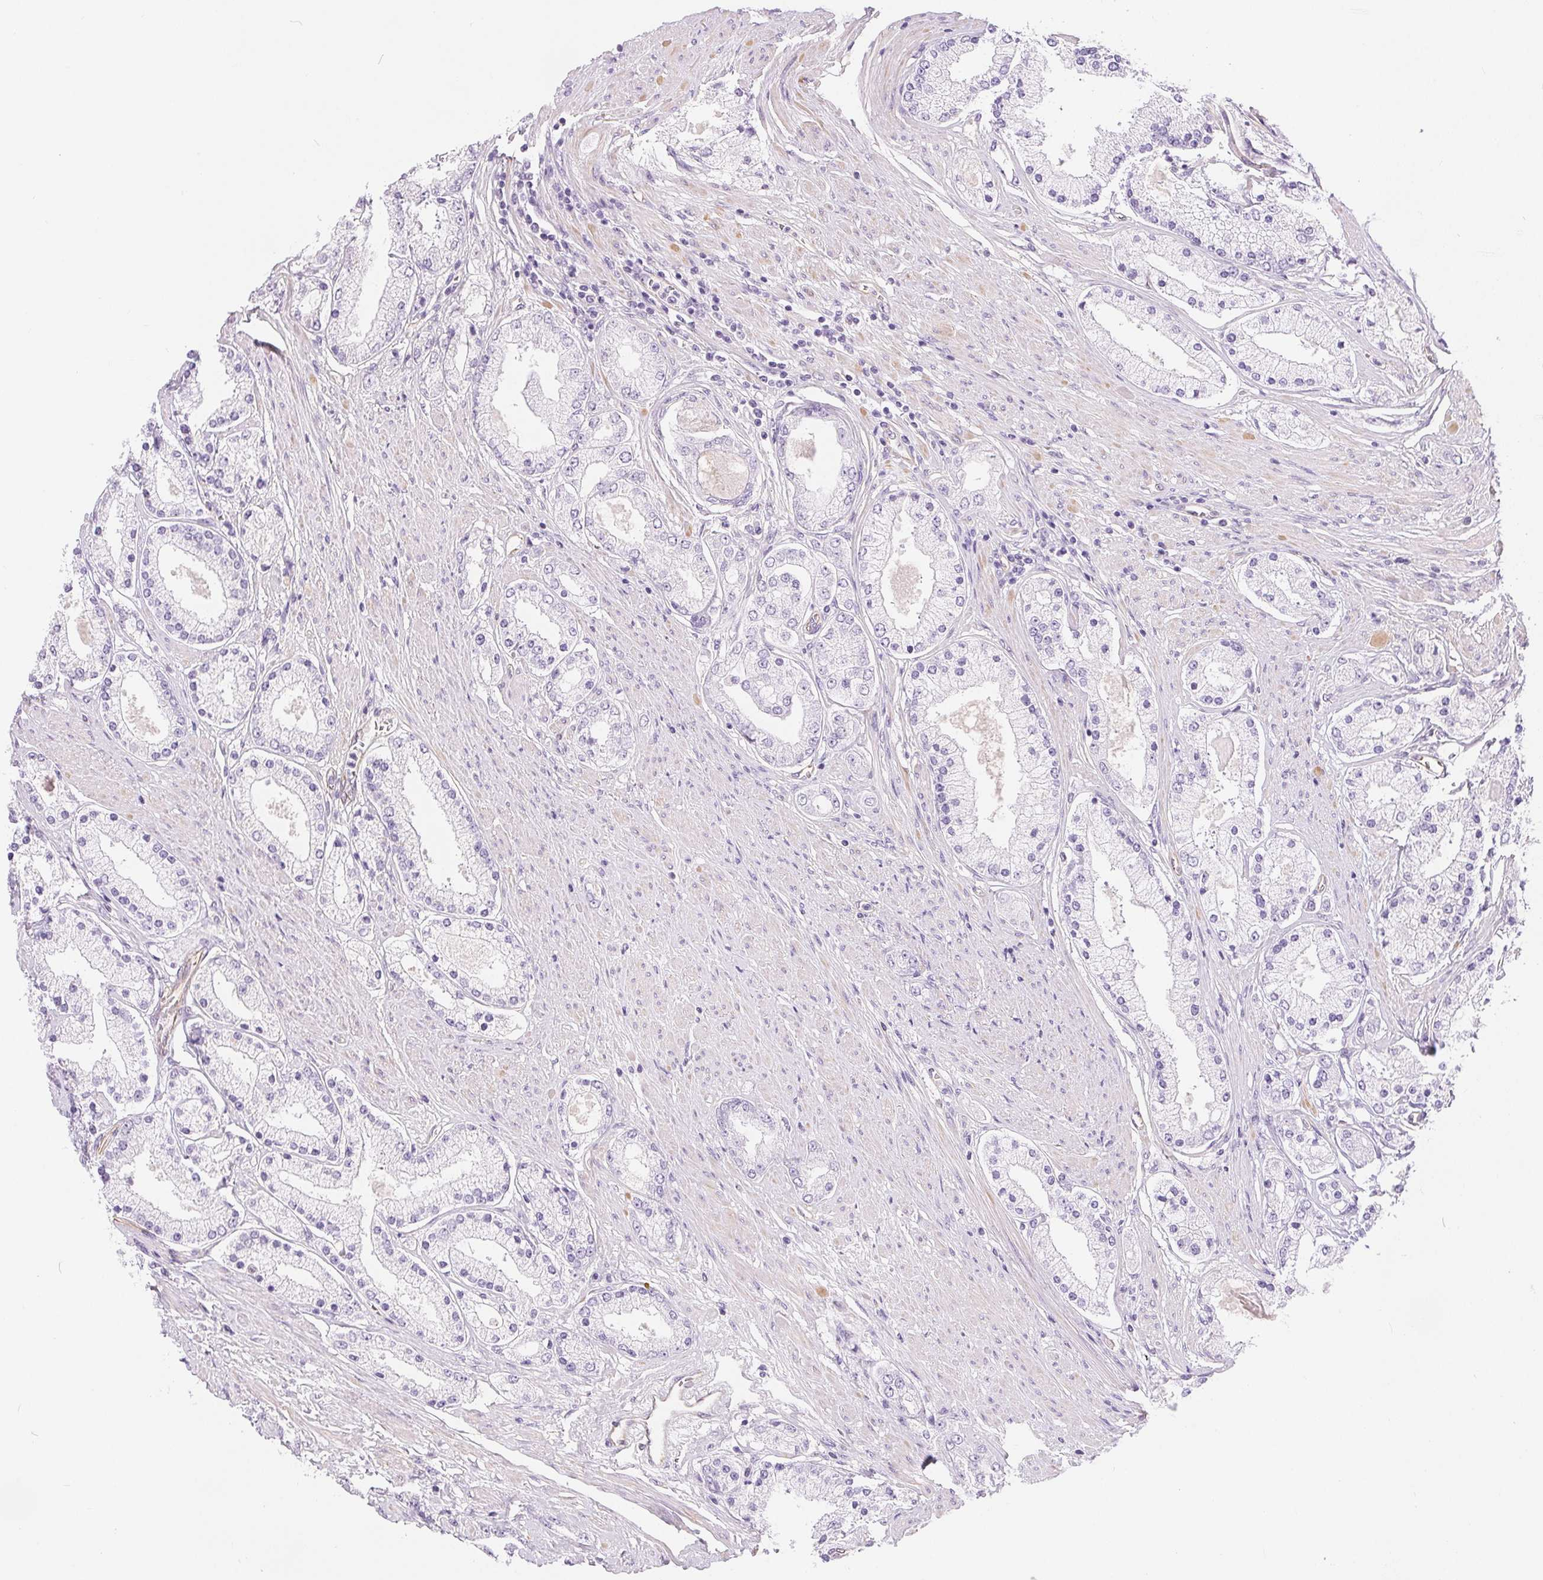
{"staining": {"intensity": "negative", "quantity": "none", "location": "none"}, "tissue": "prostate cancer", "cell_type": "Tumor cells", "image_type": "cancer", "snomed": [{"axis": "morphology", "description": "Adenocarcinoma, High grade"}, {"axis": "topography", "description": "Prostate"}], "caption": "The immunohistochemistry image has no significant staining in tumor cells of high-grade adenocarcinoma (prostate) tissue.", "gene": "GFAP", "patient": {"sex": "male", "age": 67}}